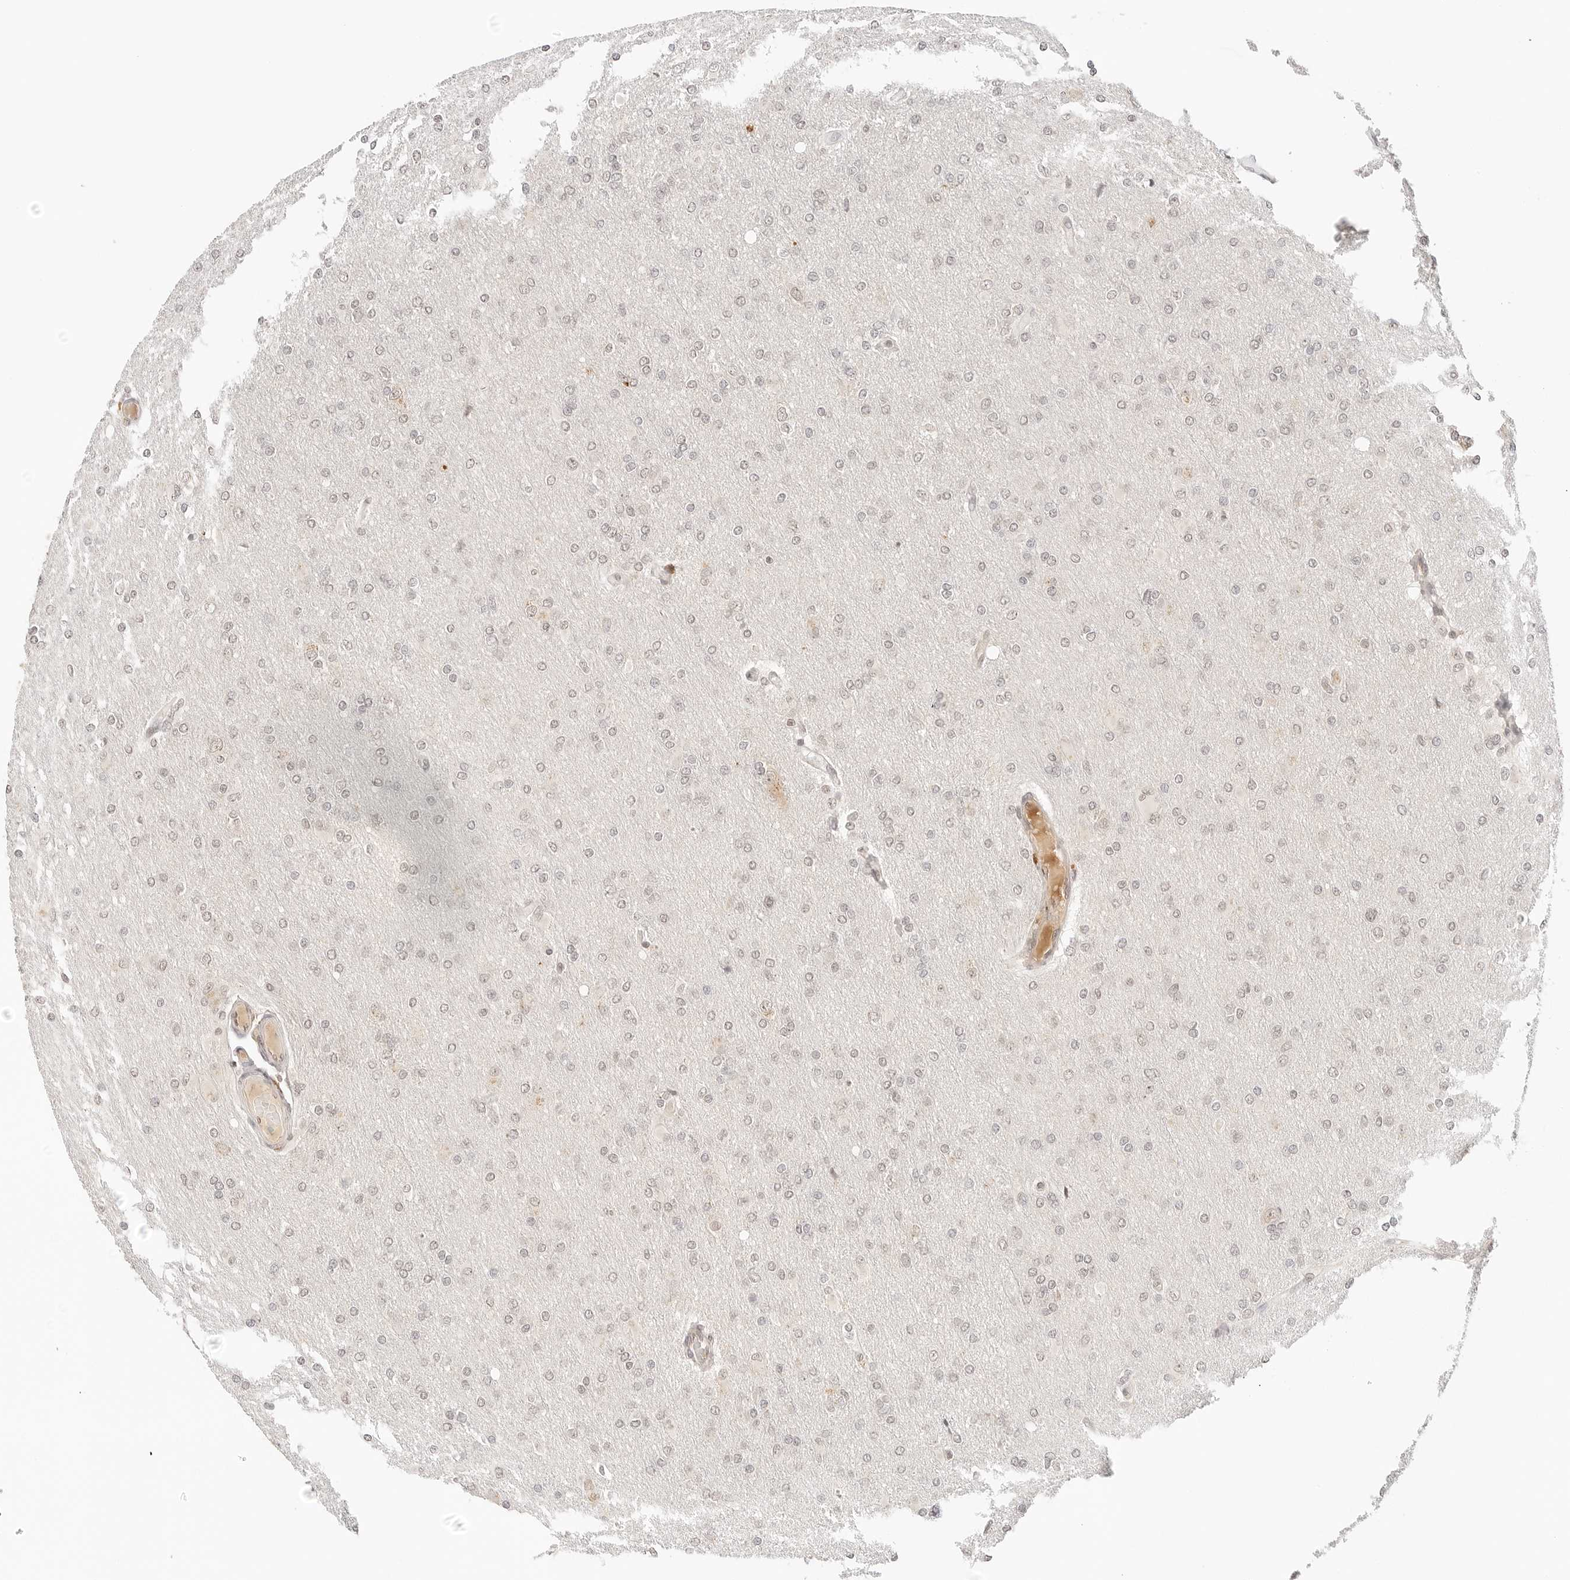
{"staining": {"intensity": "weak", "quantity": ">75%", "location": "nuclear"}, "tissue": "glioma", "cell_type": "Tumor cells", "image_type": "cancer", "snomed": [{"axis": "morphology", "description": "Glioma, malignant, High grade"}, {"axis": "topography", "description": "Cerebral cortex"}], "caption": "This photomicrograph displays glioma stained with immunohistochemistry to label a protein in brown. The nuclear of tumor cells show weak positivity for the protein. Nuclei are counter-stained blue.", "gene": "SEPTIN4", "patient": {"sex": "female", "age": 36}}